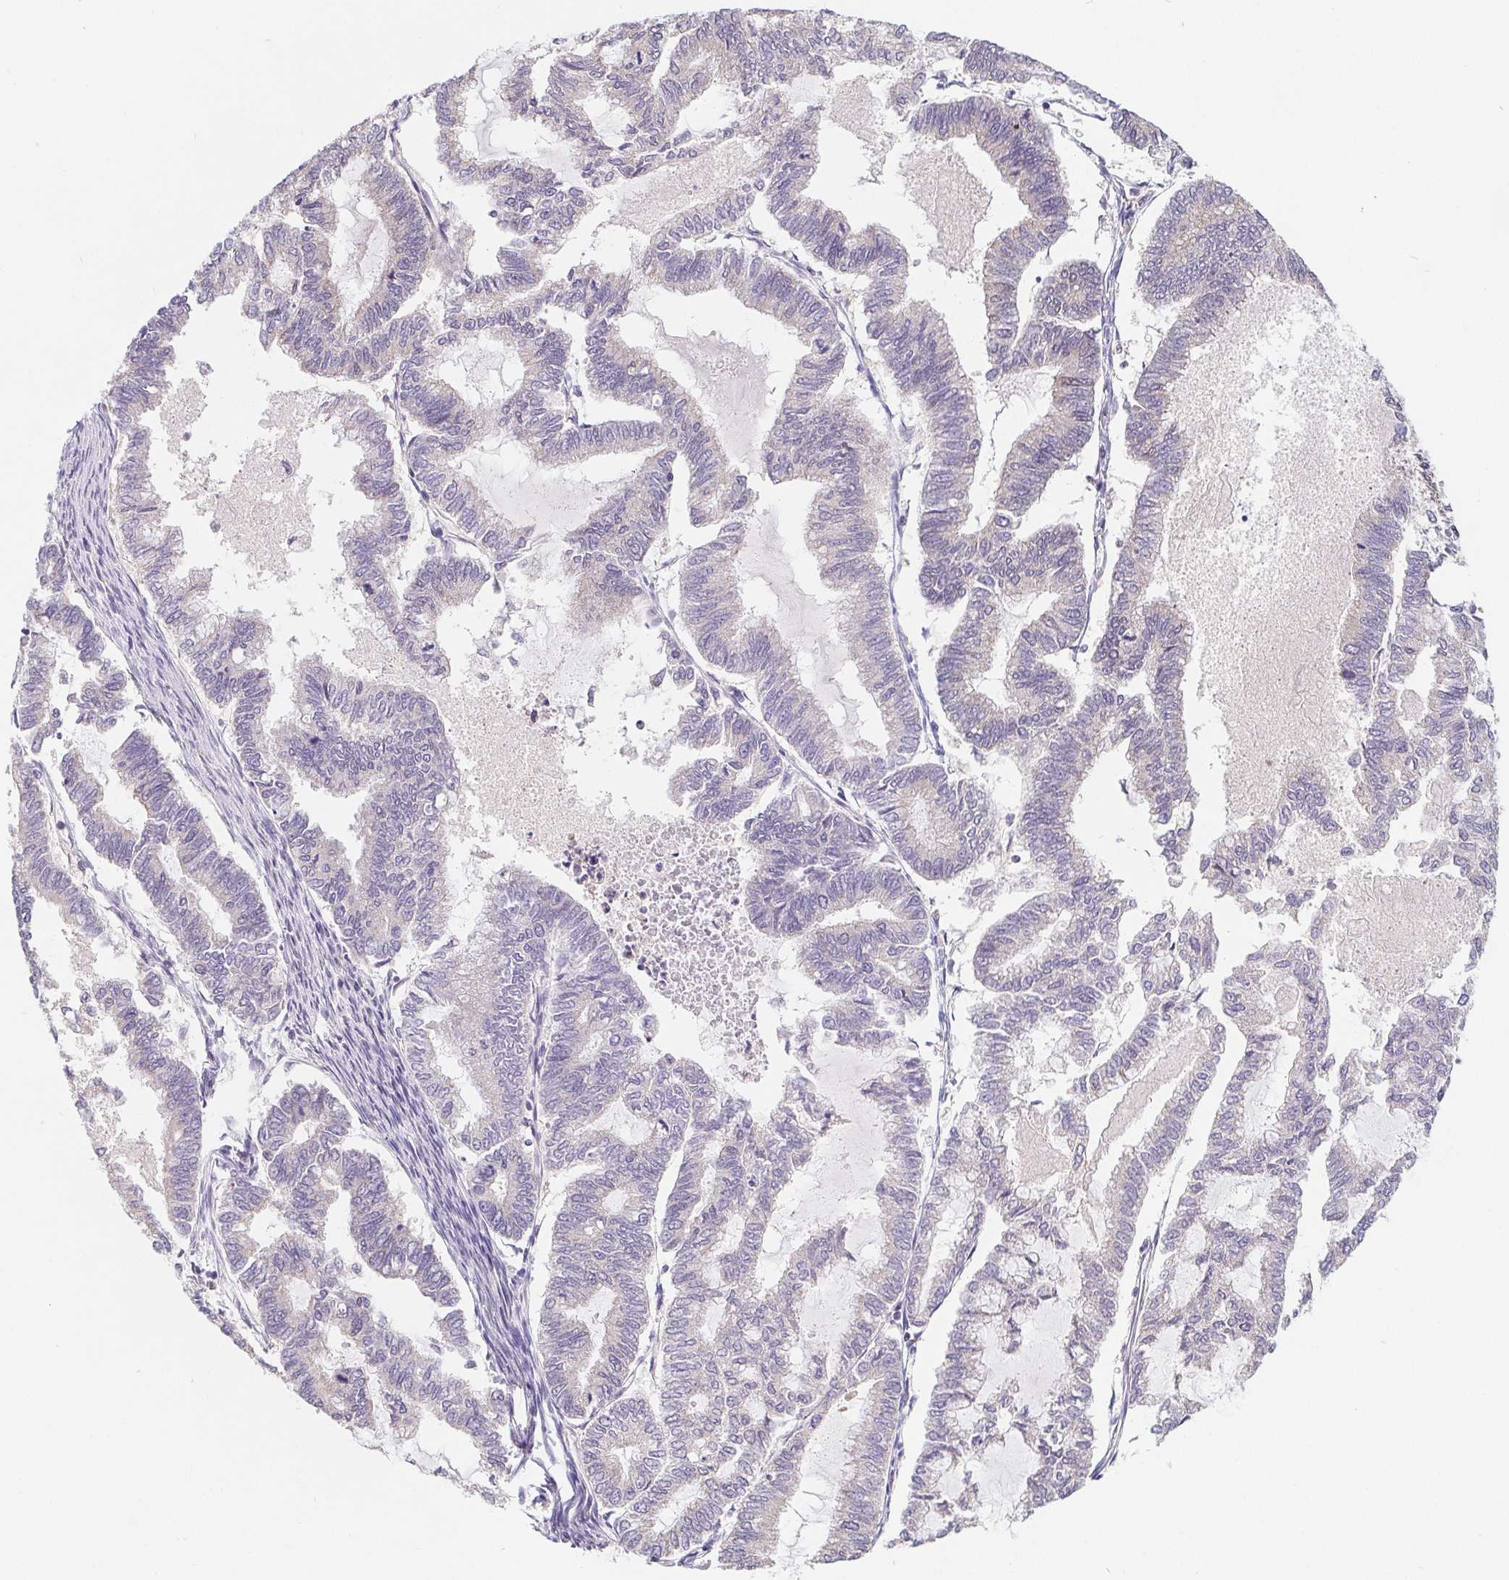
{"staining": {"intensity": "moderate", "quantity": "25%-75%", "location": "nuclear"}, "tissue": "endometrial cancer", "cell_type": "Tumor cells", "image_type": "cancer", "snomed": [{"axis": "morphology", "description": "Adenocarcinoma, NOS"}, {"axis": "topography", "description": "Endometrium"}], "caption": "Immunohistochemistry (IHC) of human endometrial adenocarcinoma displays medium levels of moderate nuclear expression in approximately 25%-75% of tumor cells.", "gene": "POU2F1", "patient": {"sex": "female", "age": 79}}